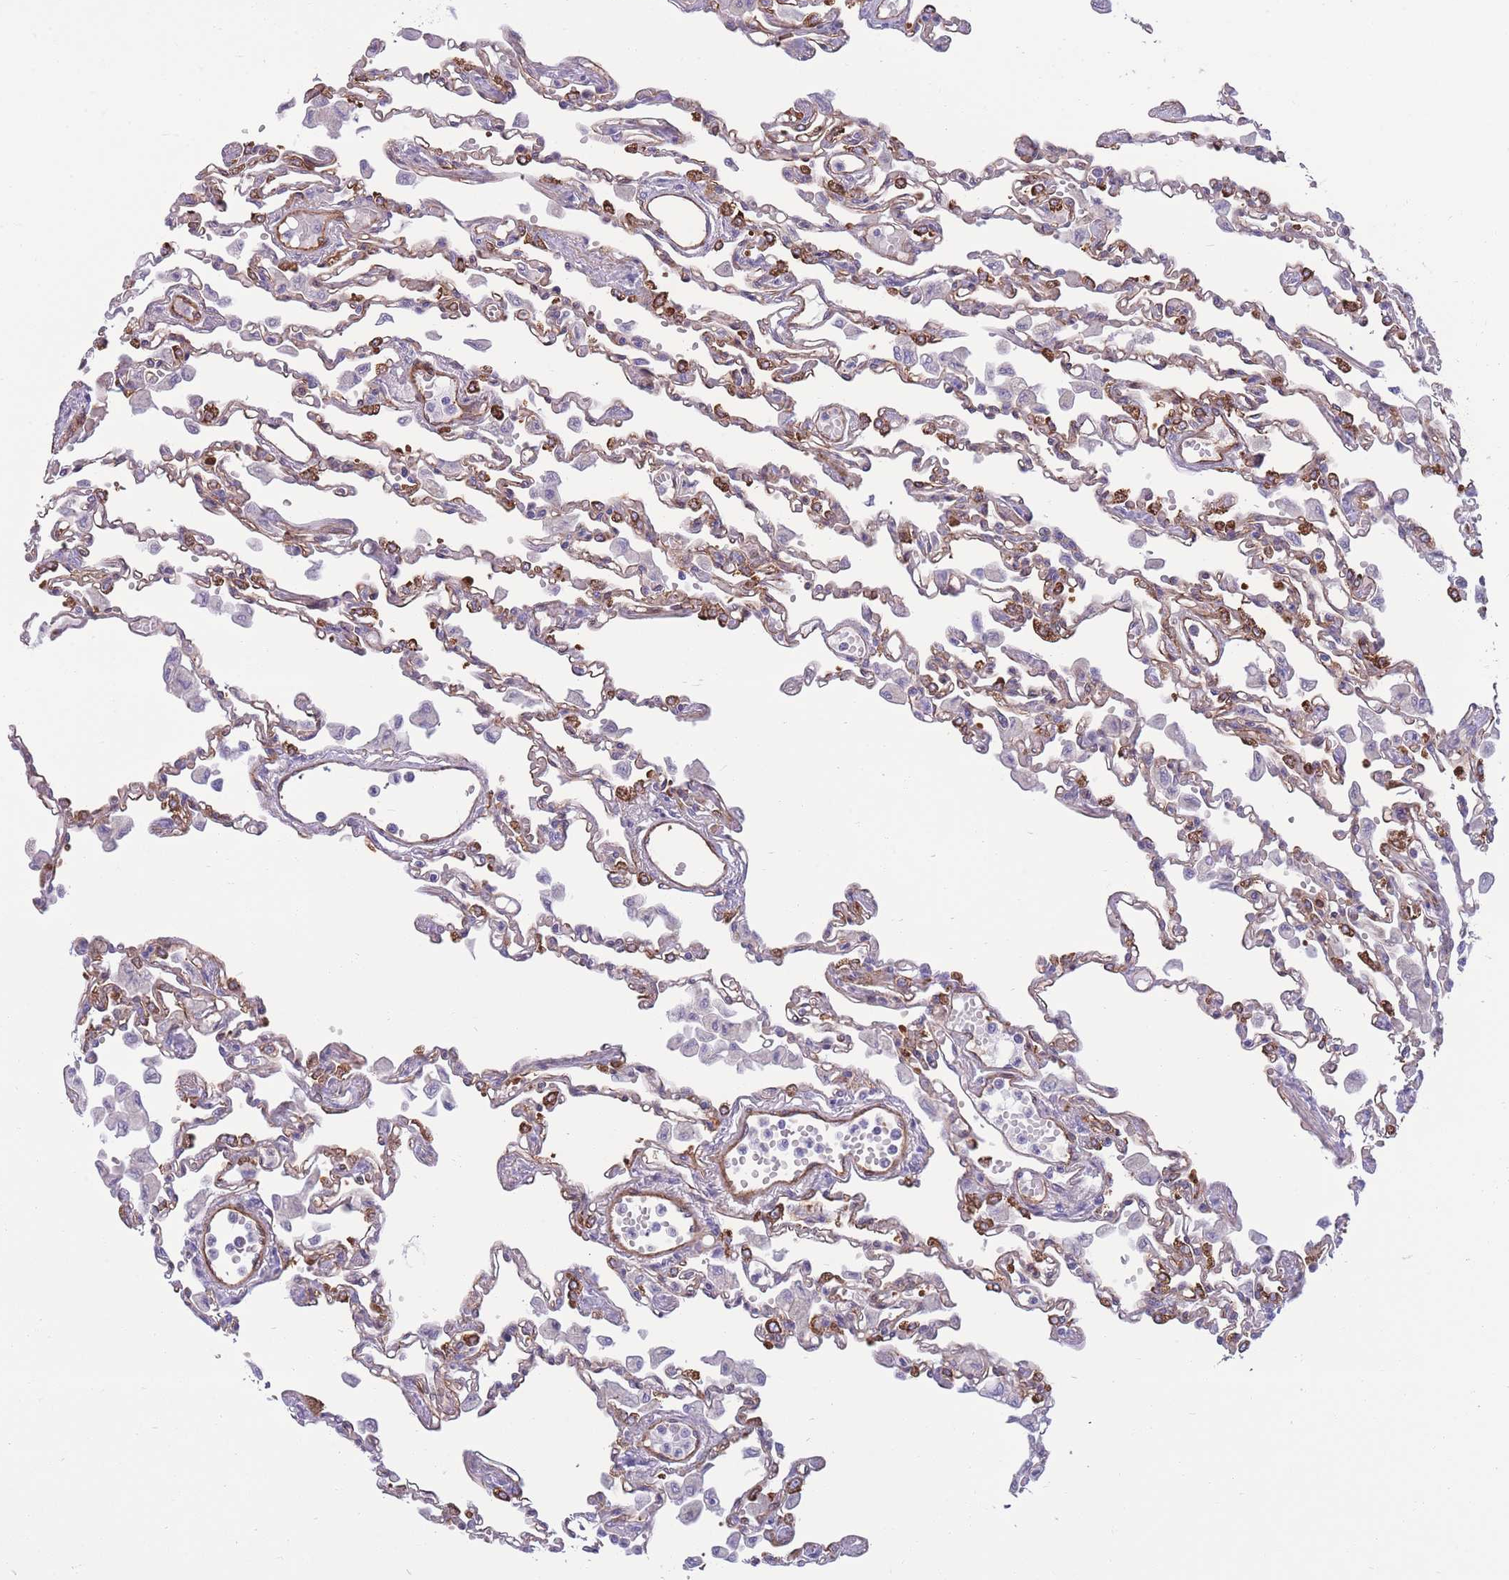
{"staining": {"intensity": "moderate", "quantity": "25%-75%", "location": "cytoplasmic/membranous"}, "tissue": "lung", "cell_type": "Alveolar cells", "image_type": "normal", "snomed": [{"axis": "morphology", "description": "Normal tissue, NOS"}, {"axis": "topography", "description": "Bronchus"}, {"axis": "topography", "description": "Lung"}], "caption": "Lung stained for a protein (brown) demonstrates moderate cytoplasmic/membranous positive expression in approximately 25%-75% of alveolar cells.", "gene": "RGS11", "patient": {"sex": "female", "age": 49}}